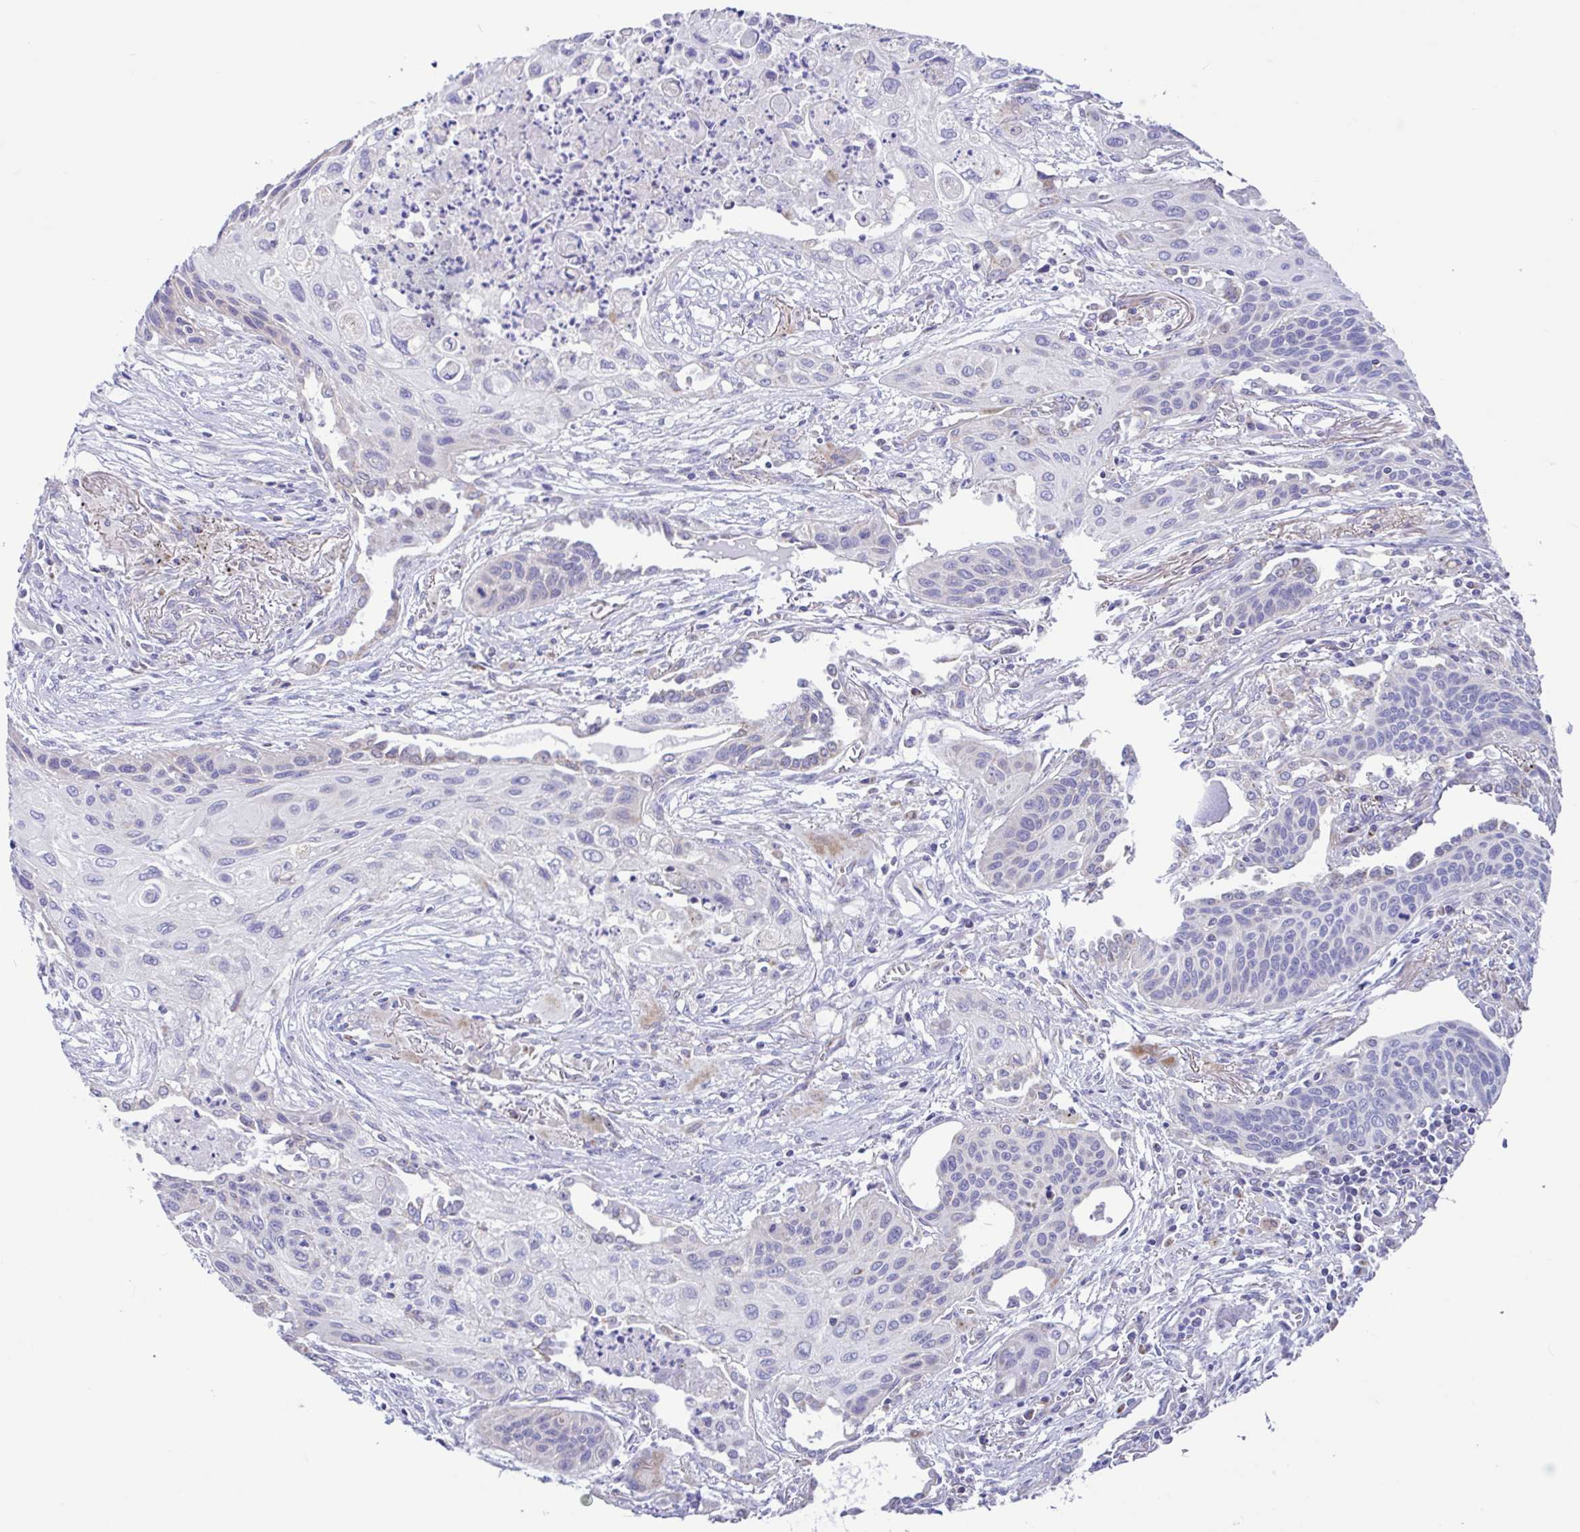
{"staining": {"intensity": "negative", "quantity": "none", "location": "none"}, "tissue": "lung cancer", "cell_type": "Tumor cells", "image_type": "cancer", "snomed": [{"axis": "morphology", "description": "Squamous cell carcinoma, NOS"}, {"axis": "topography", "description": "Lung"}], "caption": "Tumor cells show no significant protein positivity in lung squamous cell carcinoma.", "gene": "NDUFS2", "patient": {"sex": "male", "age": 71}}